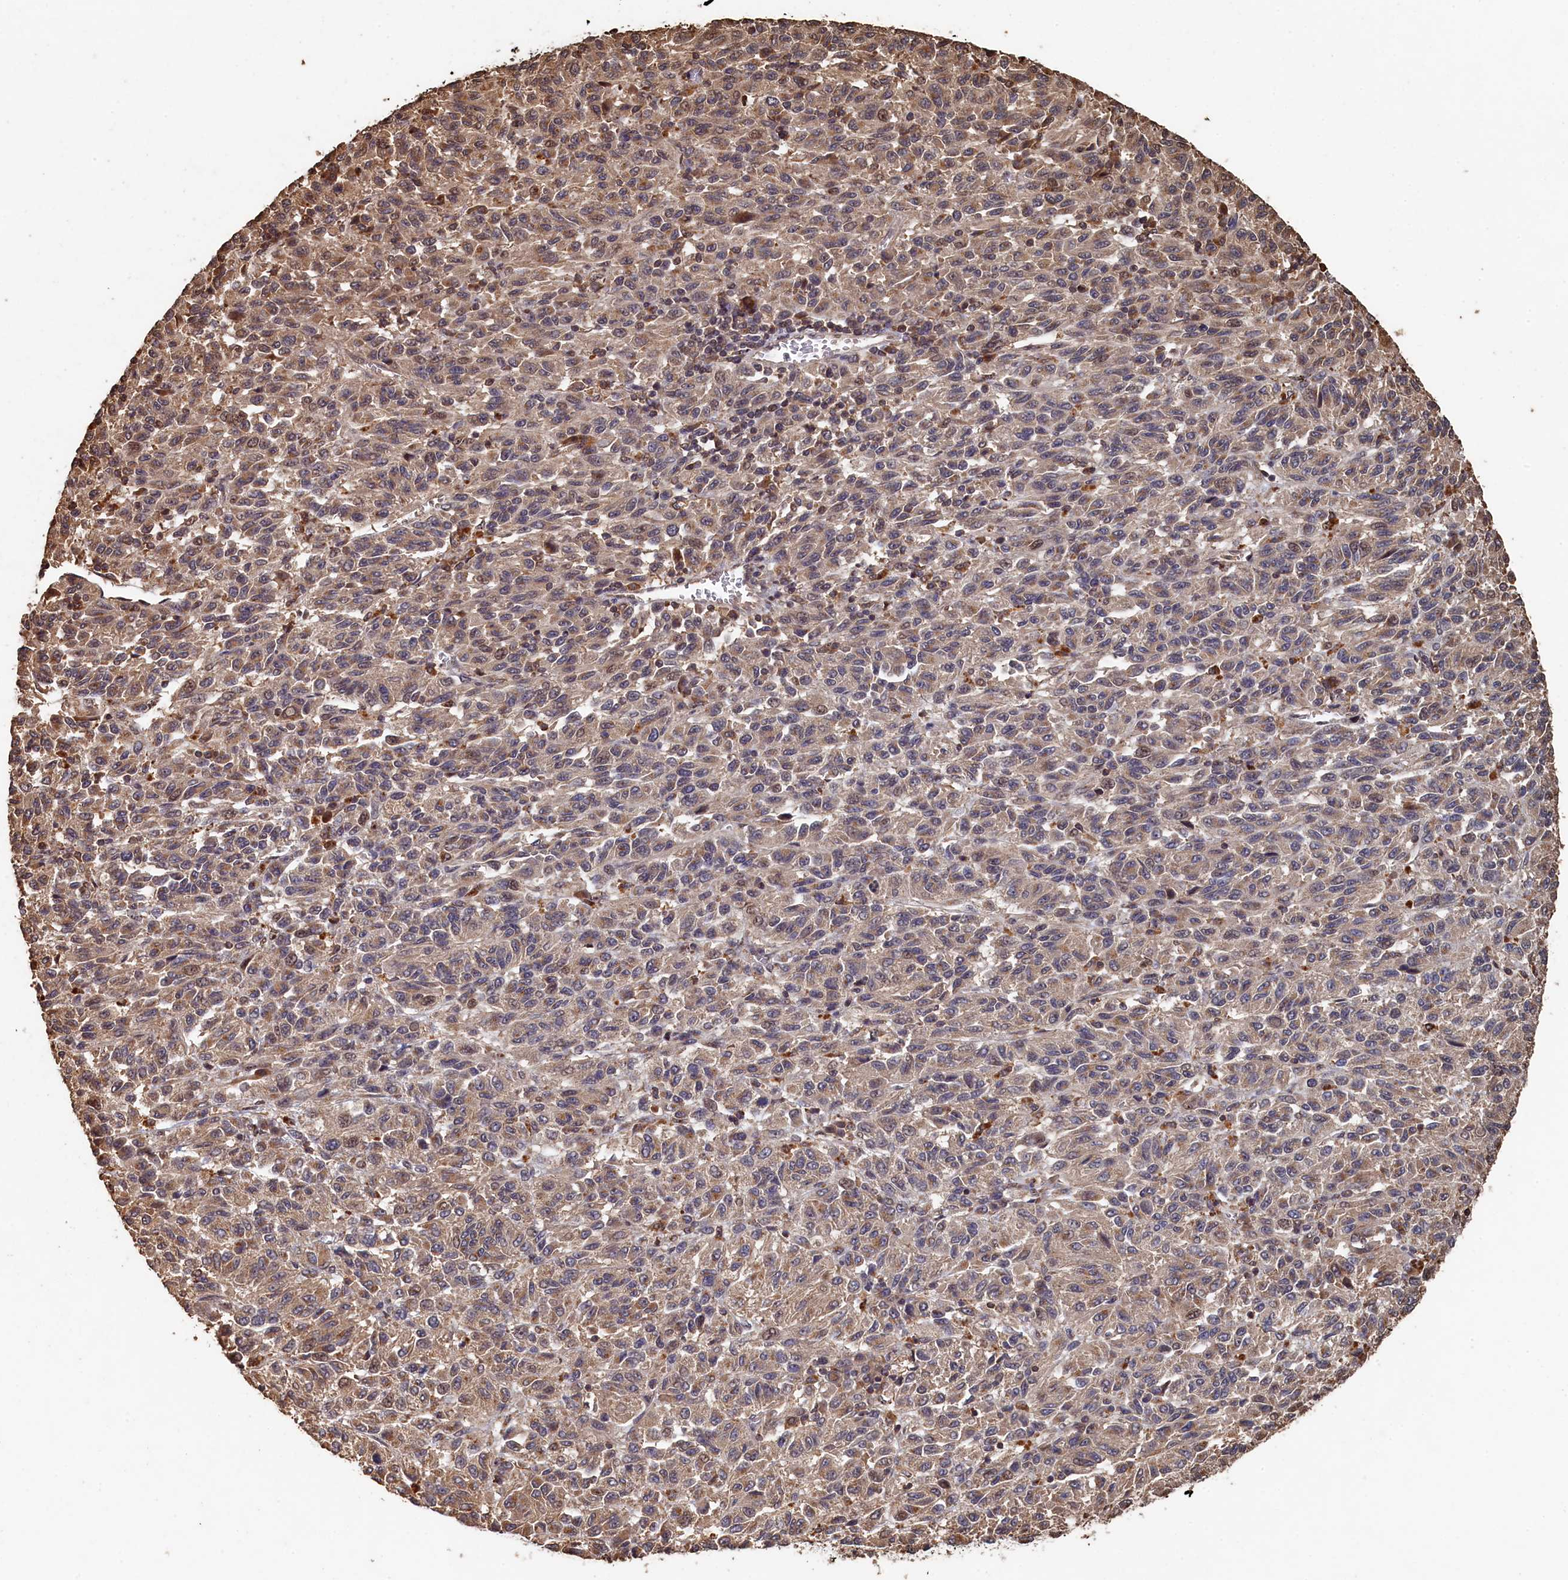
{"staining": {"intensity": "weak", "quantity": ">75%", "location": "cytoplasmic/membranous"}, "tissue": "melanoma", "cell_type": "Tumor cells", "image_type": "cancer", "snomed": [{"axis": "morphology", "description": "Malignant melanoma, Metastatic site"}, {"axis": "topography", "description": "Lung"}], "caption": "The micrograph shows immunohistochemical staining of melanoma. There is weak cytoplasmic/membranous positivity is identified in approximately >75% of tumor cells. (Brightfield microscopy of DAB IHC at high magnification).", "gene": "PIGN", "patient": {"sex": "male", "age": 64}}